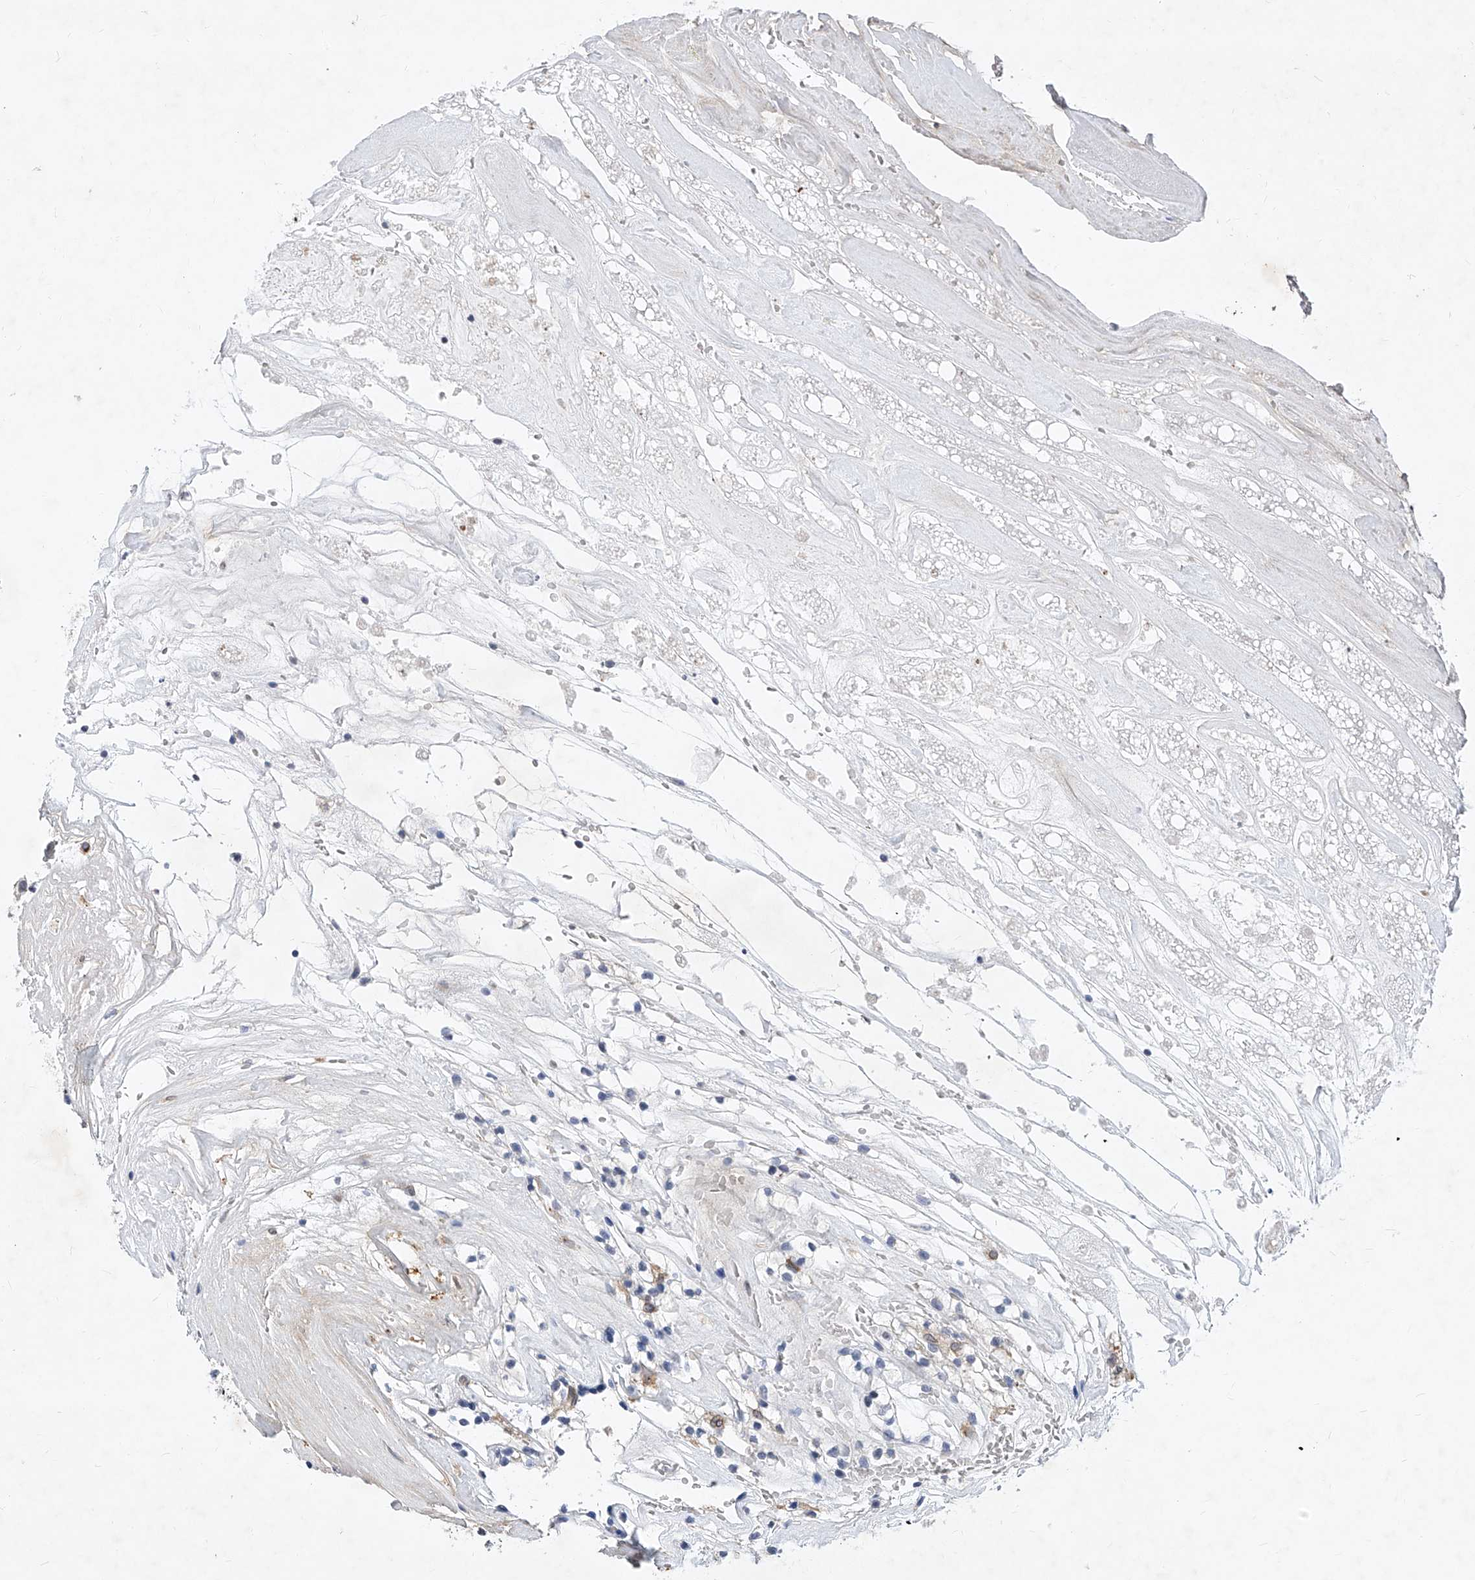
{"staining": {"intensity": "negative", "quantity": "none", "location": "none"}, "tissue": "renal cancer", "cell_type": "Tumor cells", "image_type": "cancer", "snomed": [{"axis": "morphology", "description": "Adenocarcinoma, NOS"}, {"axis": "topography", "description": "Kidney"}], "caption": "Immunohistochemical staining of renal cancer shows no significant expression in tumor cells.", "gene": "MX2", "patient": {"sex": "female", "age": 57}}